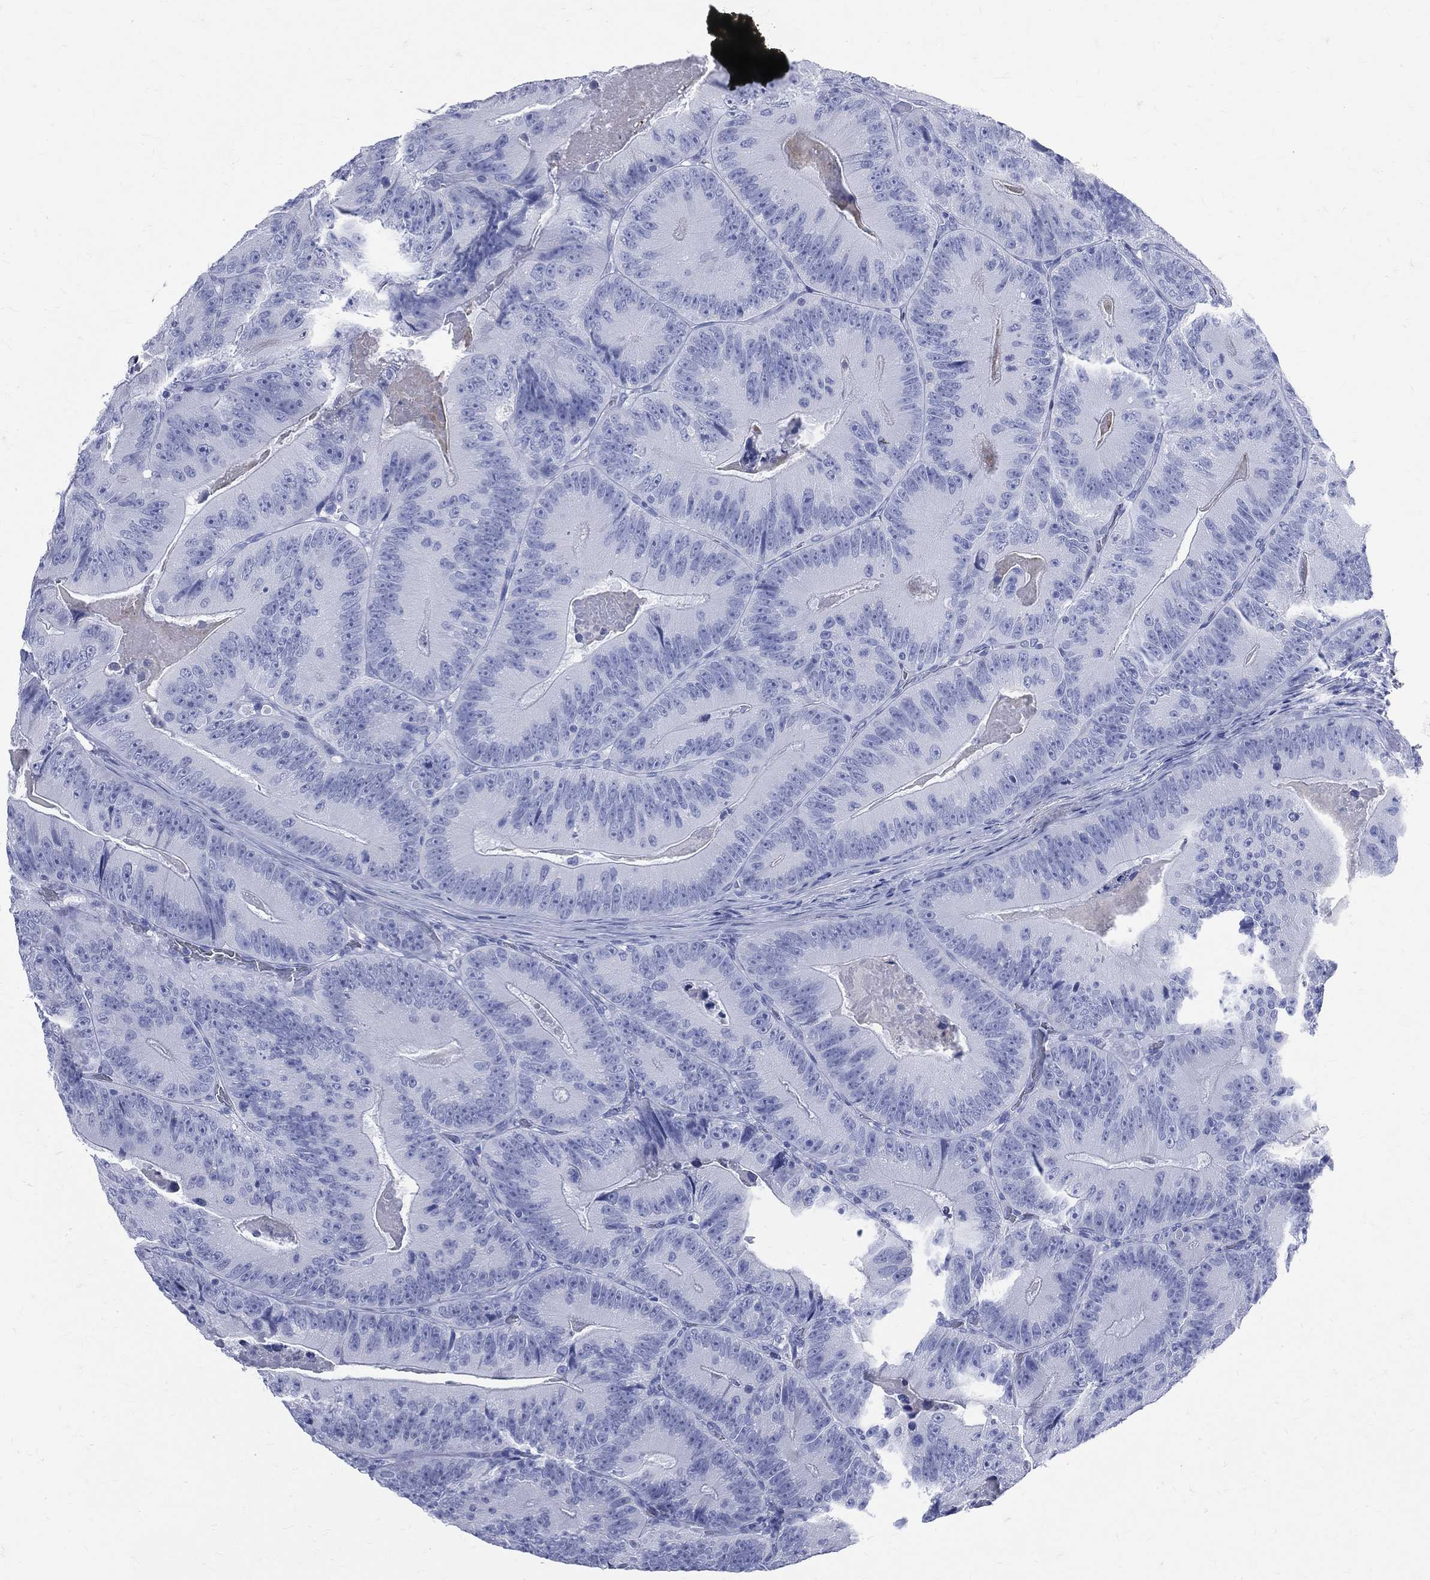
{"staining": {"intensity": "negative", "quantity": "none", "location": "none"}, "tissue": "colorectal cancer", "cell_type": "Tumor cells", "image_type": "cancer", "snomed": [{"axis": "morphology", "description": "Adenocarcinoma, NOS"}, {"axis": "topography", "description": "Colon"}], "caption": "Immunohistochemistry photomicrograph of neoplastic tissue: human colorectal adenocarcinoma stained with DAB shows no significant protein staining in tumor cells.", "gene": "SYP", "patient": {"sex": "female", "age": 86}}